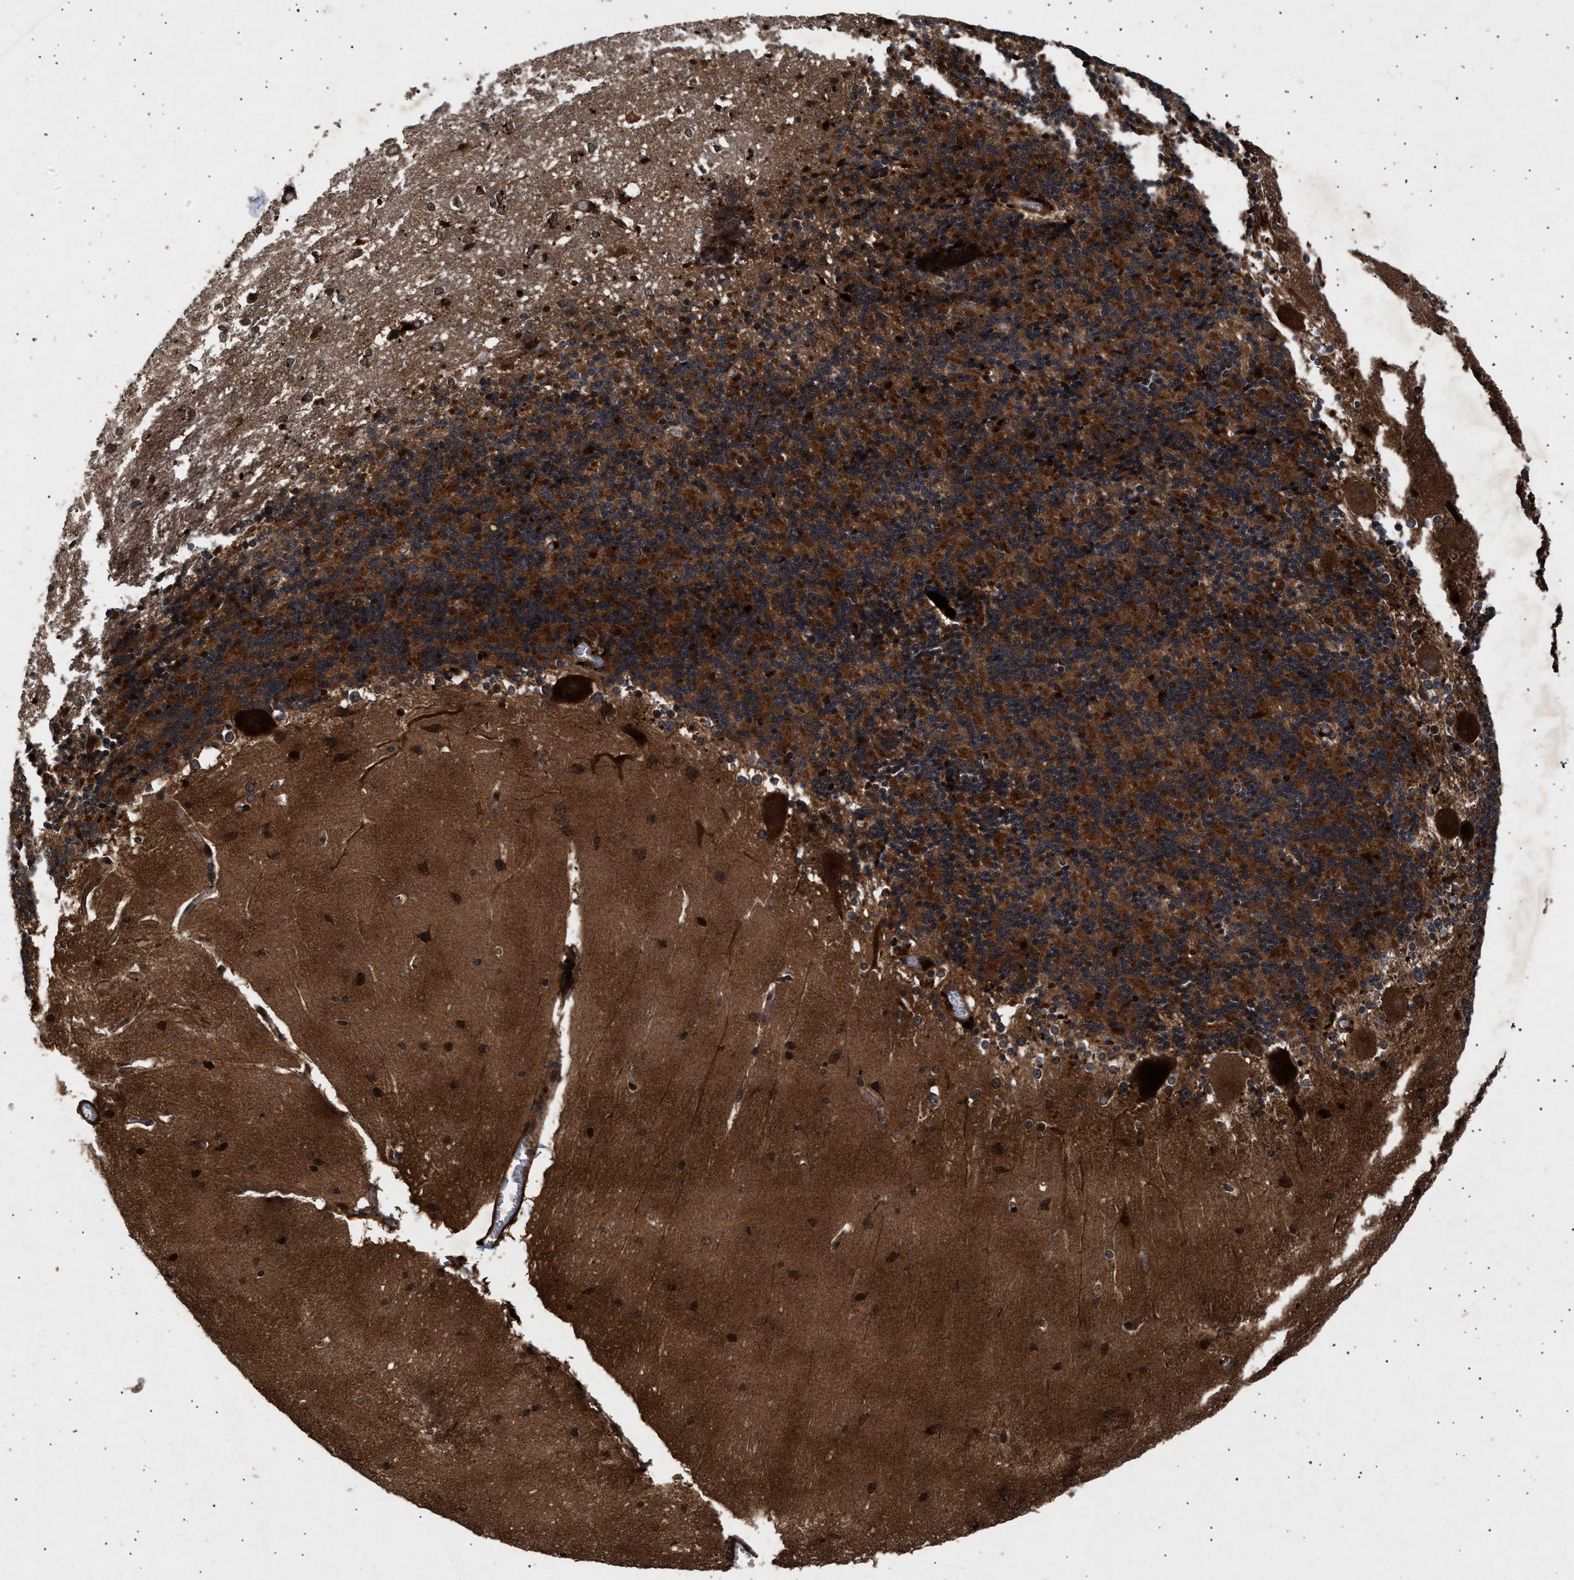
{"staining": {"intensity": "strong", "quantity": ">75%", "location": "cytoplasmic/membranous"}, "tissue": "cerebellum", "cell_type": "Cells in granular layer", "image_type": "normal", "snomed": [{"axis": "morphology", "description": "Normal tissue, NOS"}, {"axis": "topography", "description": "Cerebellum"}], "caption": "Cells in granular layer display strong cytoplasmic/membranous staining in about >75% of cells in unremarkable cerebellum.", "gene": "ITGB5", "patient": {"sex": "female", "age": 19}}